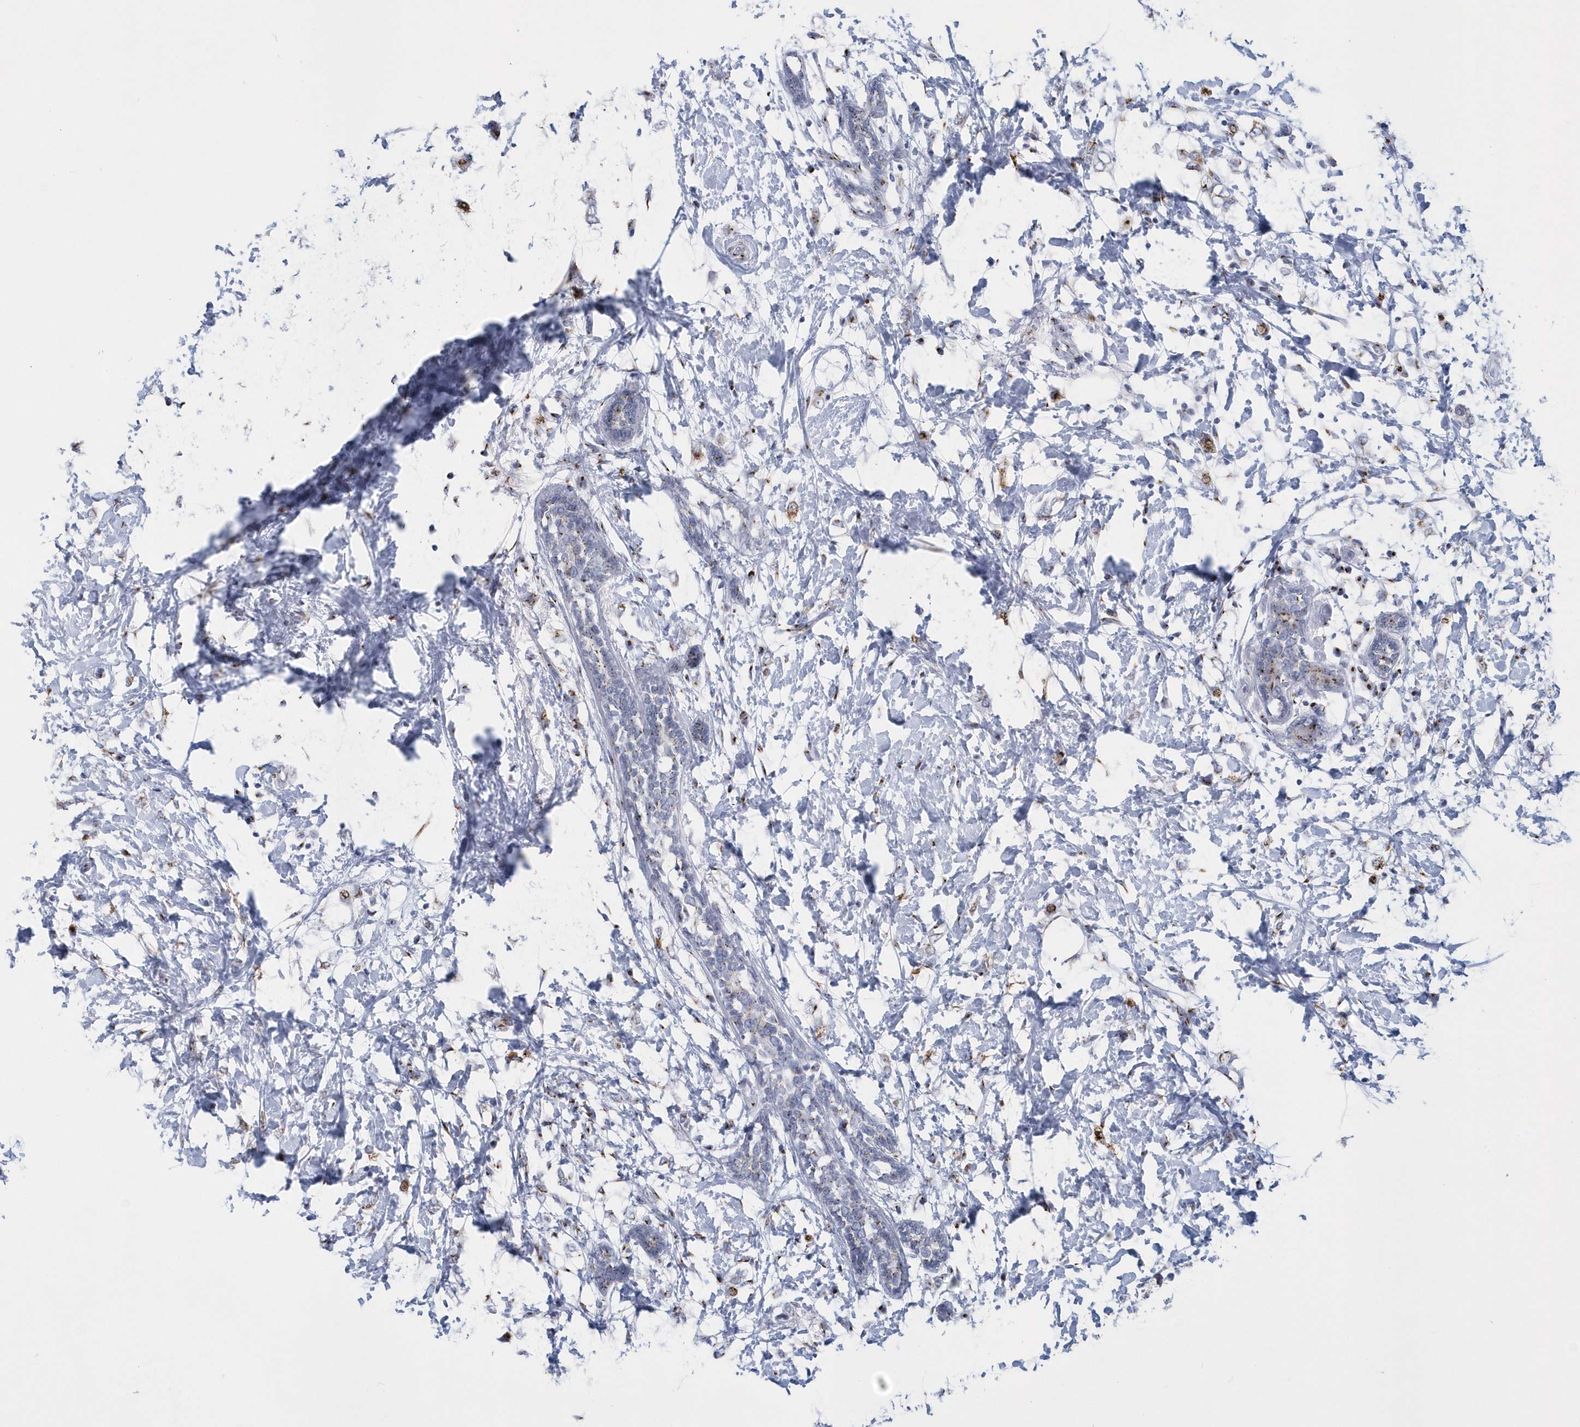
{"staining": {"intensity": "weak", "quantity": "<25%", "location": "cytoplasmic/membranous"}, "tissue": "breast cancer", "cell_type": "Tumor cells", "image_type": "cancer", "snomed": [{"axis": "morphology", "description": "Normal tissue, NOS"}, {"axis": "morphology", "description": "Lobular carcinoma"}, {"axis": "topography", "description": "Breast"}], "caption": "This is a histopathology image of immunohistochemistry (IHC) staining of breast cancer, which shows no expression in tumor cells.", "gene": "SLX9", "patient": {"sex": "female", "age": 47}}